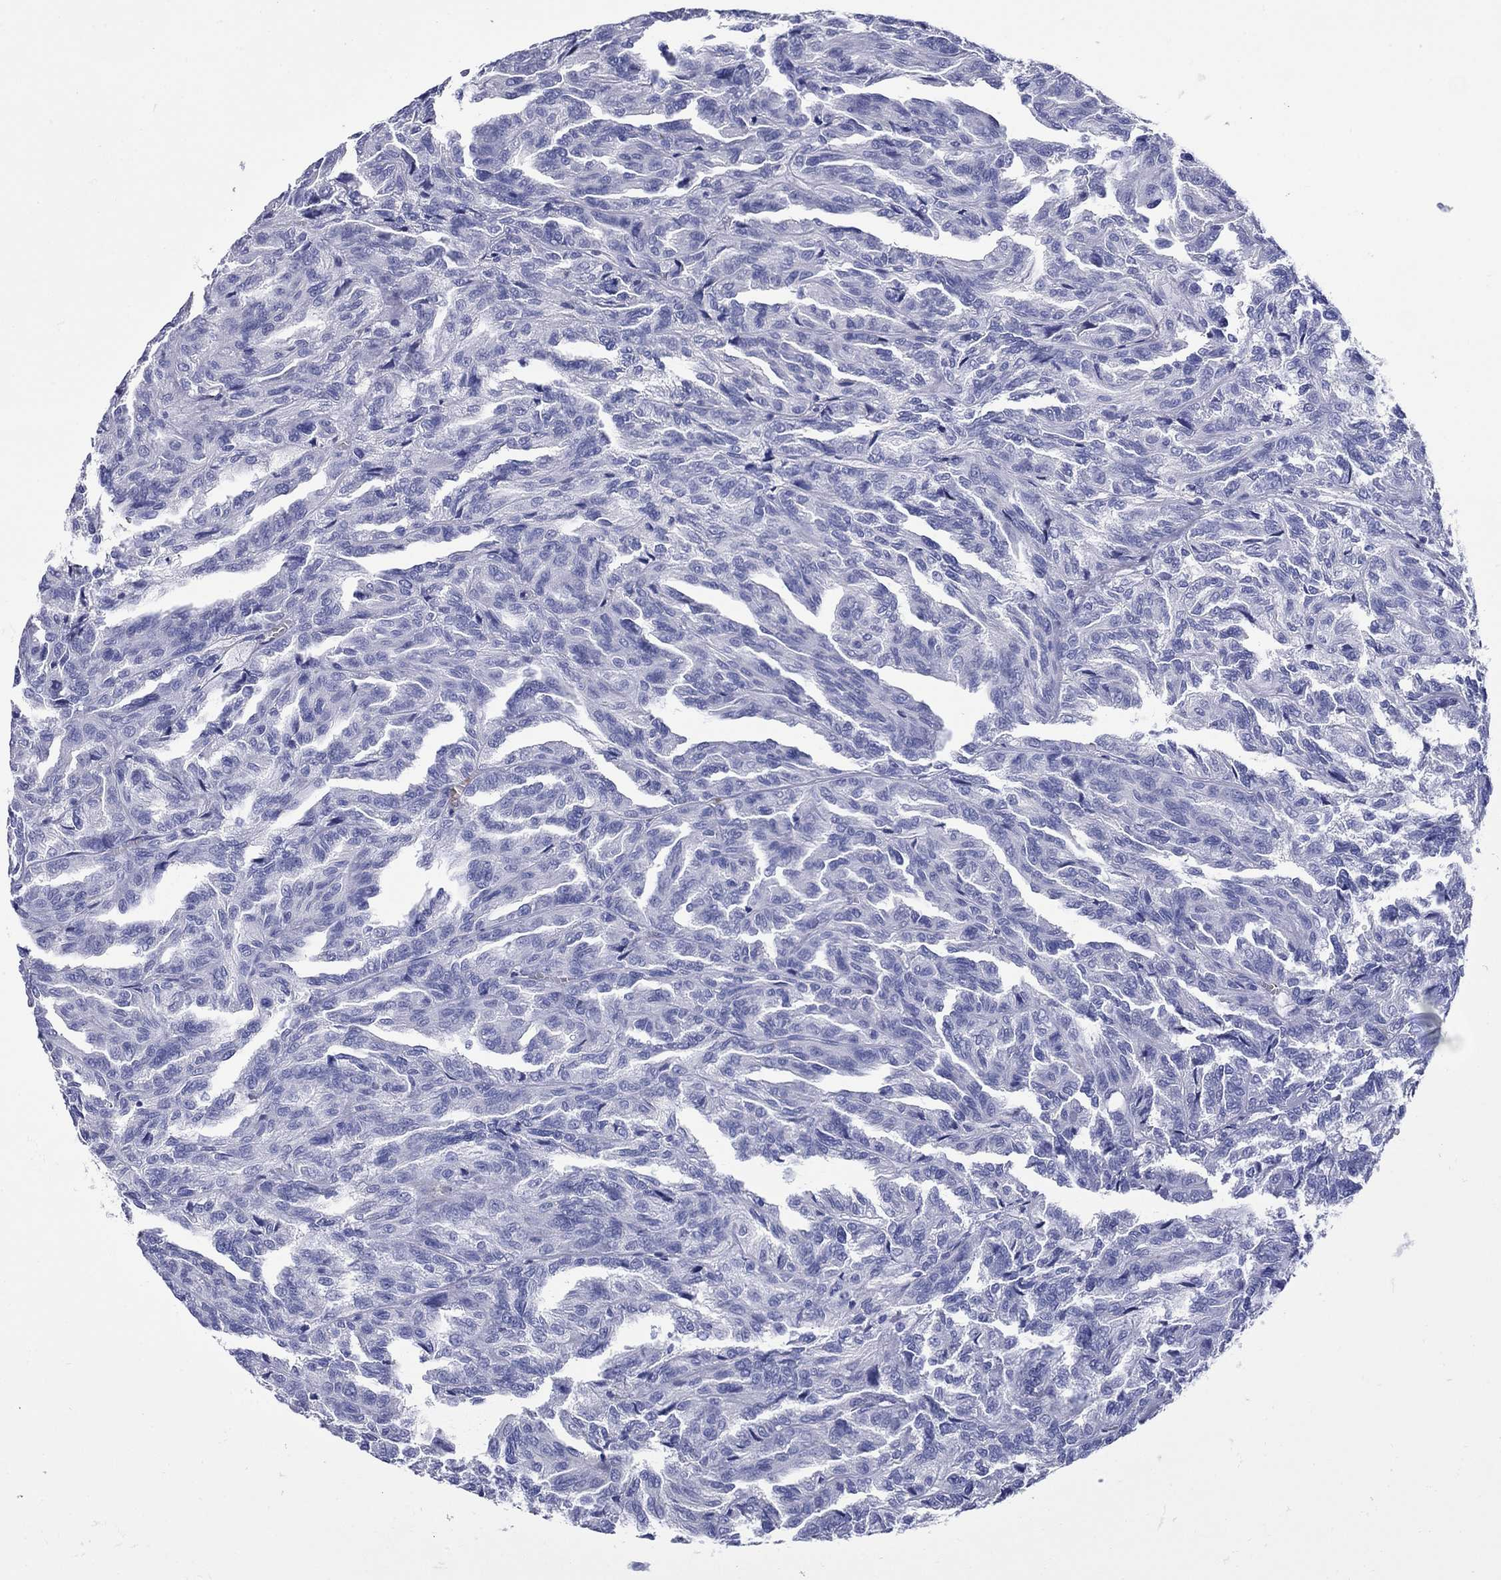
{"staining": {"intensity": "negative", "quantity": "none", "location": "none"}, "tissue": "renal cancer", "cell_type": "Tumor cells", "image_type": "cancer", "snomed": [{"axis": "morphology", "description": "Adenocarcinoma, NOS"}, {"axis": "topography", "description": "Kidney"}], "caption": "DAB (3,3'-diaminobenzidine) immunohistochemical staining of renal cancer demonstrates no significant staining in tumor cells.", "gene": "ROM1", "patient": {"sex": "male", "age": 79}}